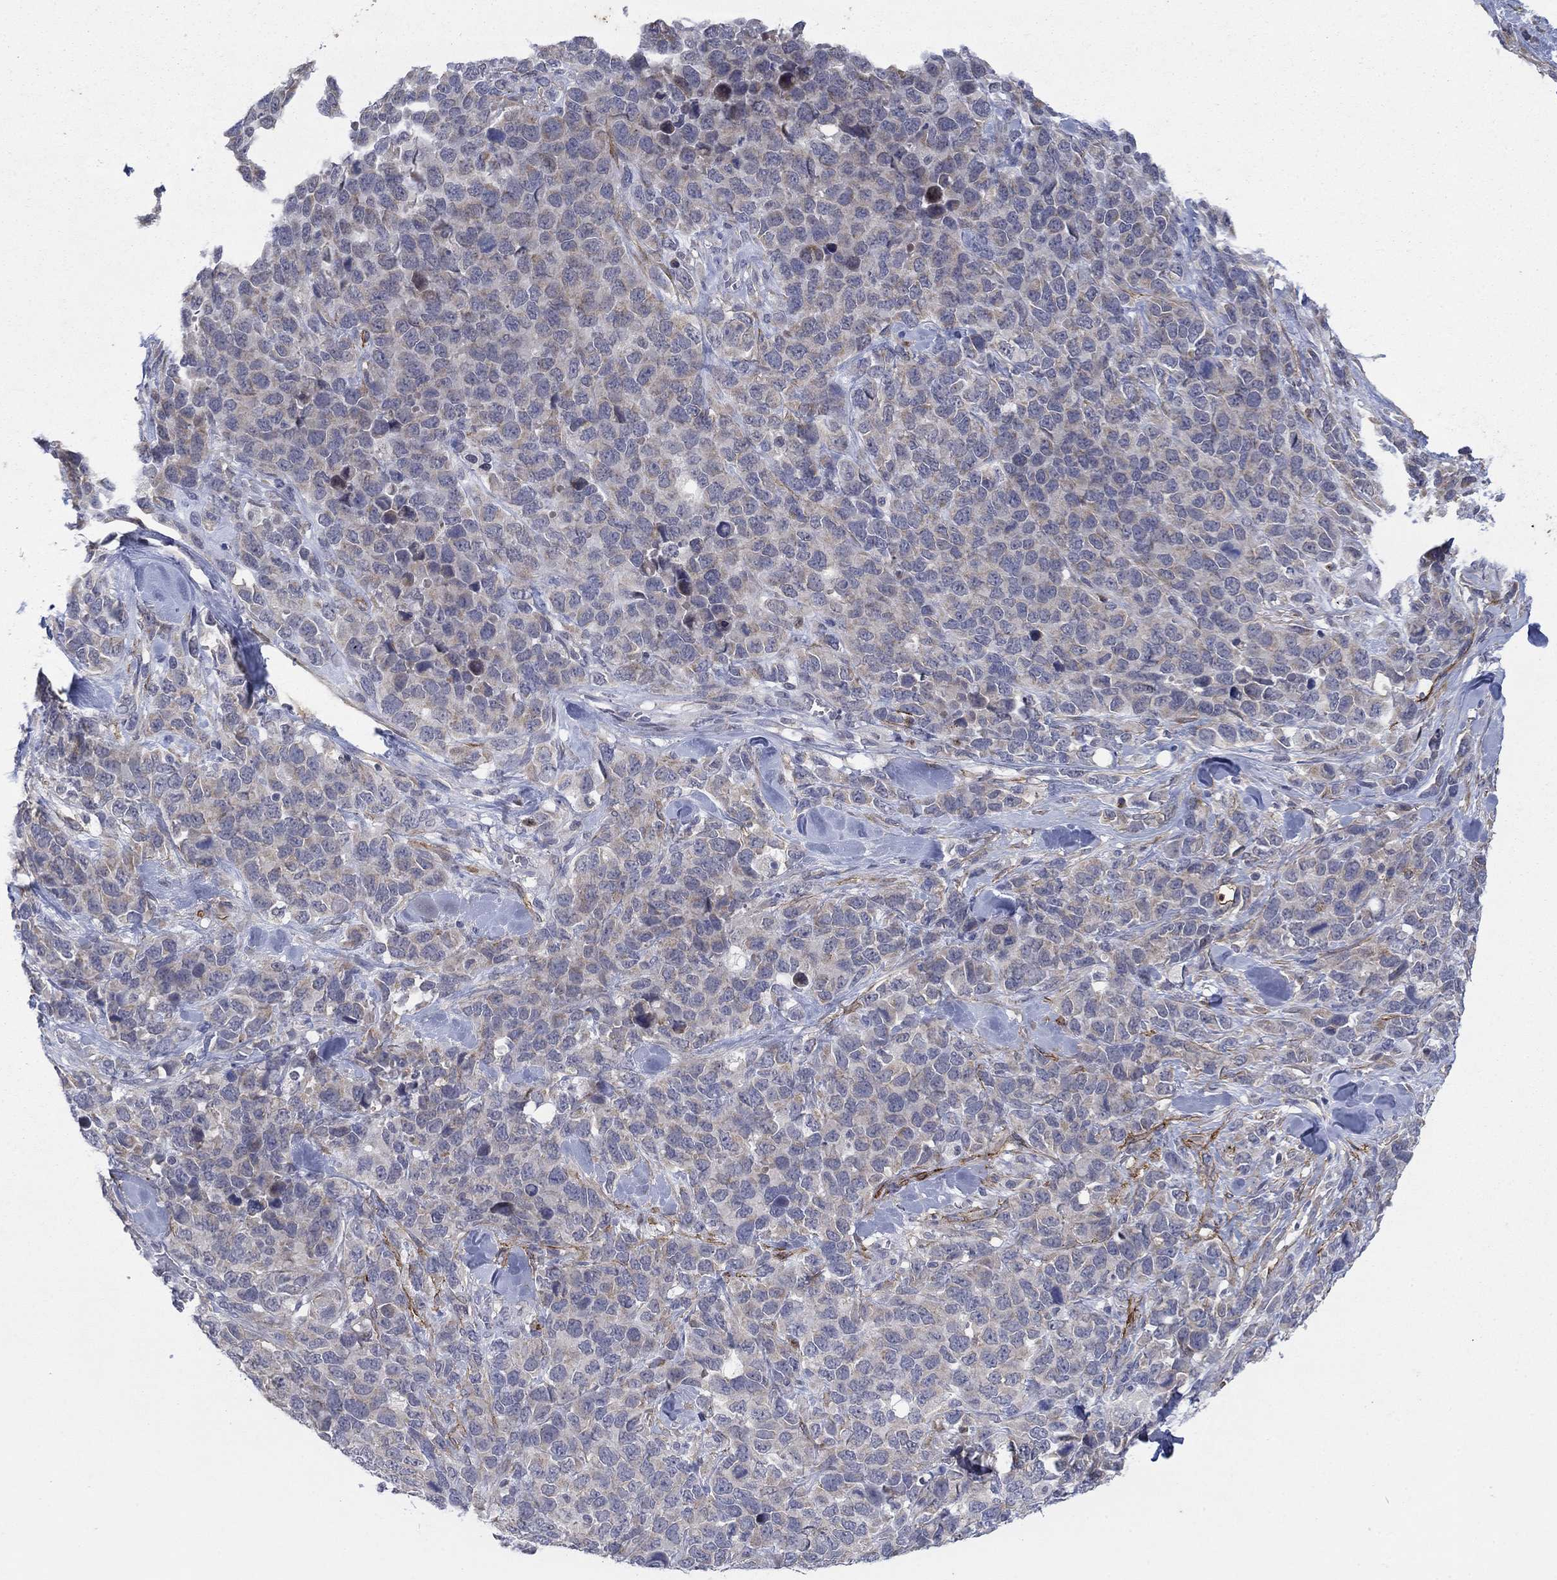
{"staining": {"intensity": "strong", "quantity": "<25%", "location": "cytoplasmic/membranous"}, "tissue": "melanoma", "cell_type": "Tumor cells", "image_type": "cancer", "snomed": [{"axis": "morphology", "description": "Malignant melanoma, Metastatic site"}, {"axis": "topography", "description": "Skin"}], "caption": "A brown stain shows strong cytoplasmic/membranous positivity of a protein in human melanoma tumor cells.", "gene": "SDC1", "patient": {"sex": "male", "age": 84}}